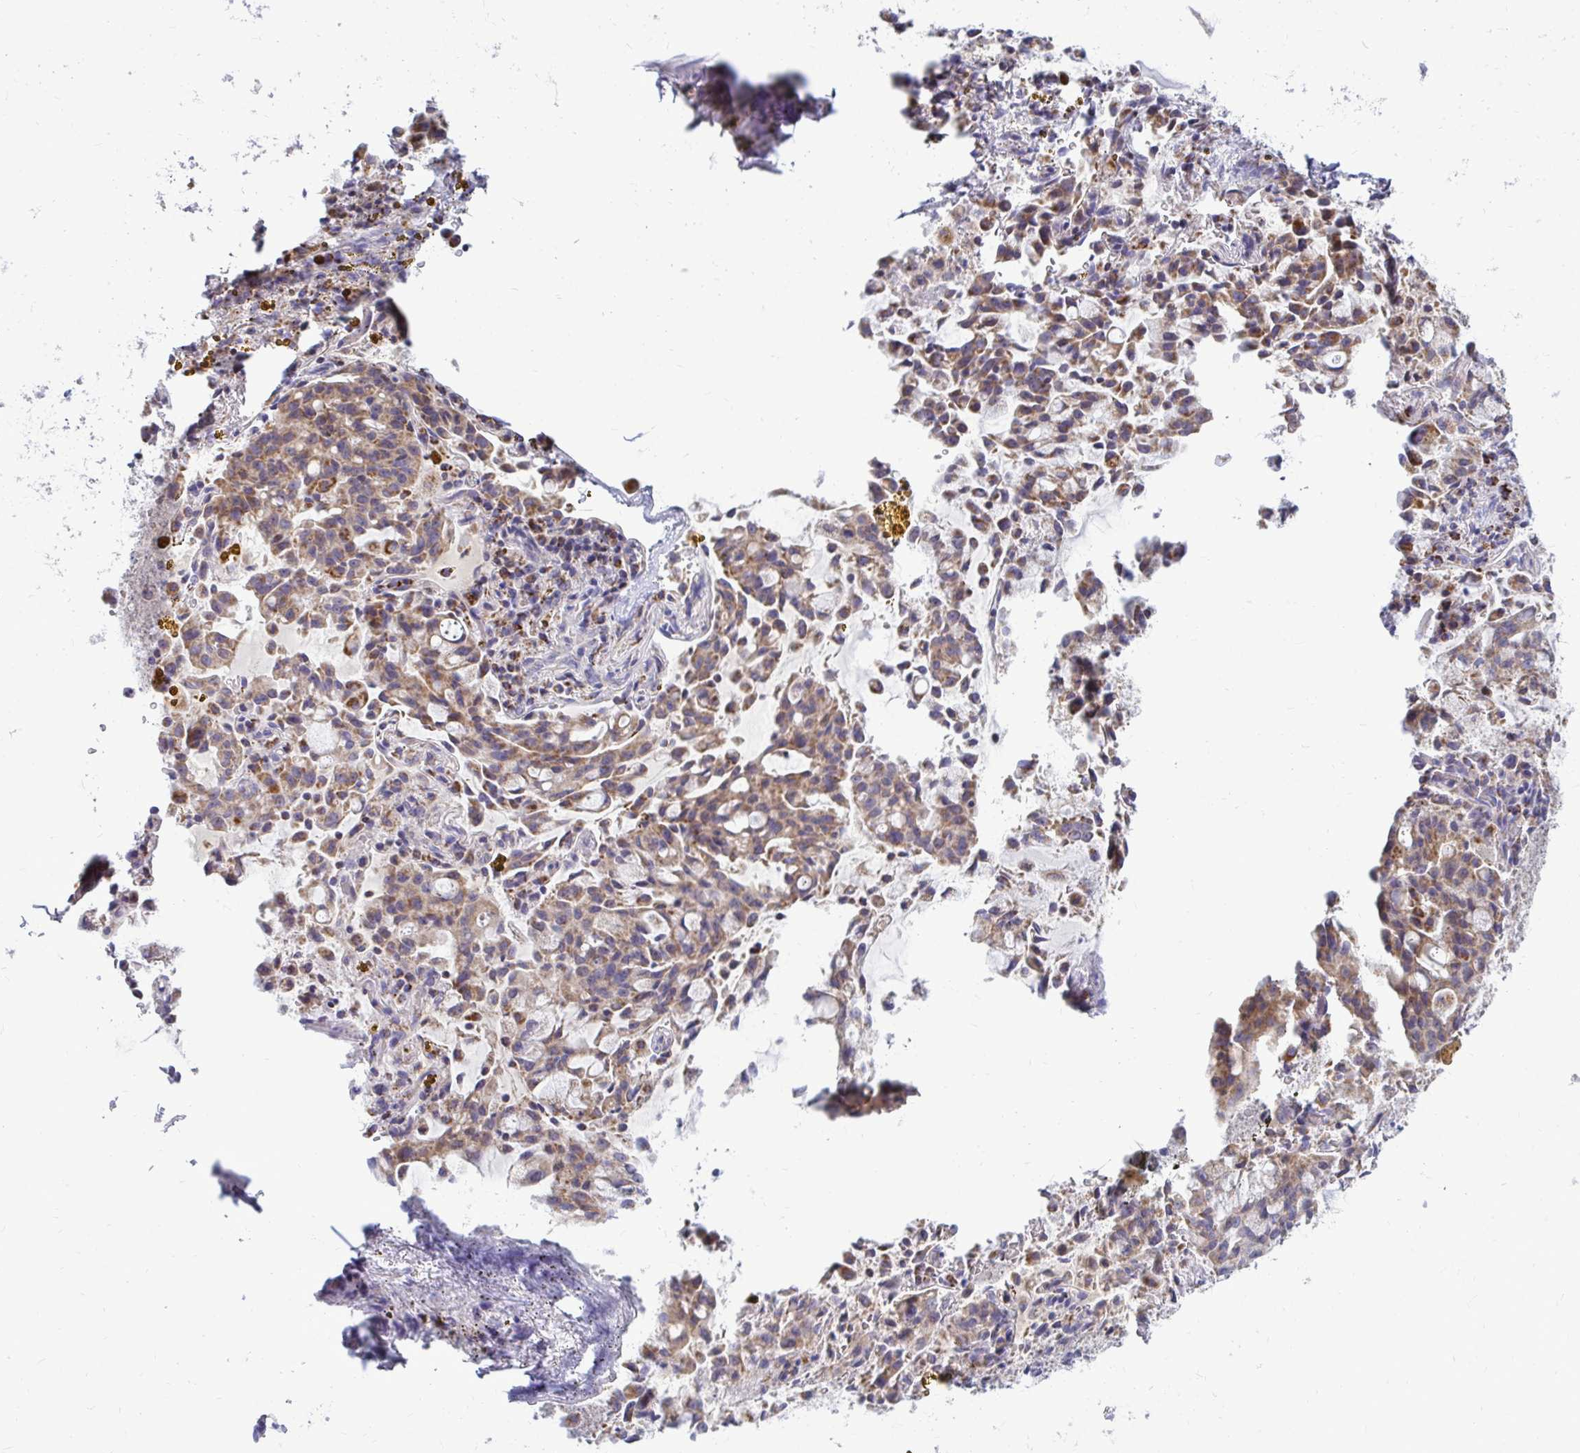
{"staining": {"intensity": "moderate", "quantity": ">75%", "location": "cytoplasmic/membranous"}, "tissue": "lung cancer", "cell_type": "Tumor cells", "image_type": "cancer", "snomed": [{"axis": "morphology", "description": "Adenocarcinoma, NOS"}, {"axis": "topography", "description": "Lung"}], "caption": "Protein positivity by immunohistochemistry displays moderate cytoplasmic/membranous expression in approximately >75% of tumor cells in adenocarcinoma (lung). (DAB (3,3'-diaminobenzidine) IHC, brown staining for protein, blue staining for nuclei).", "gene": "OR10R2", "patient": {"sex": "female", "age": 44}}